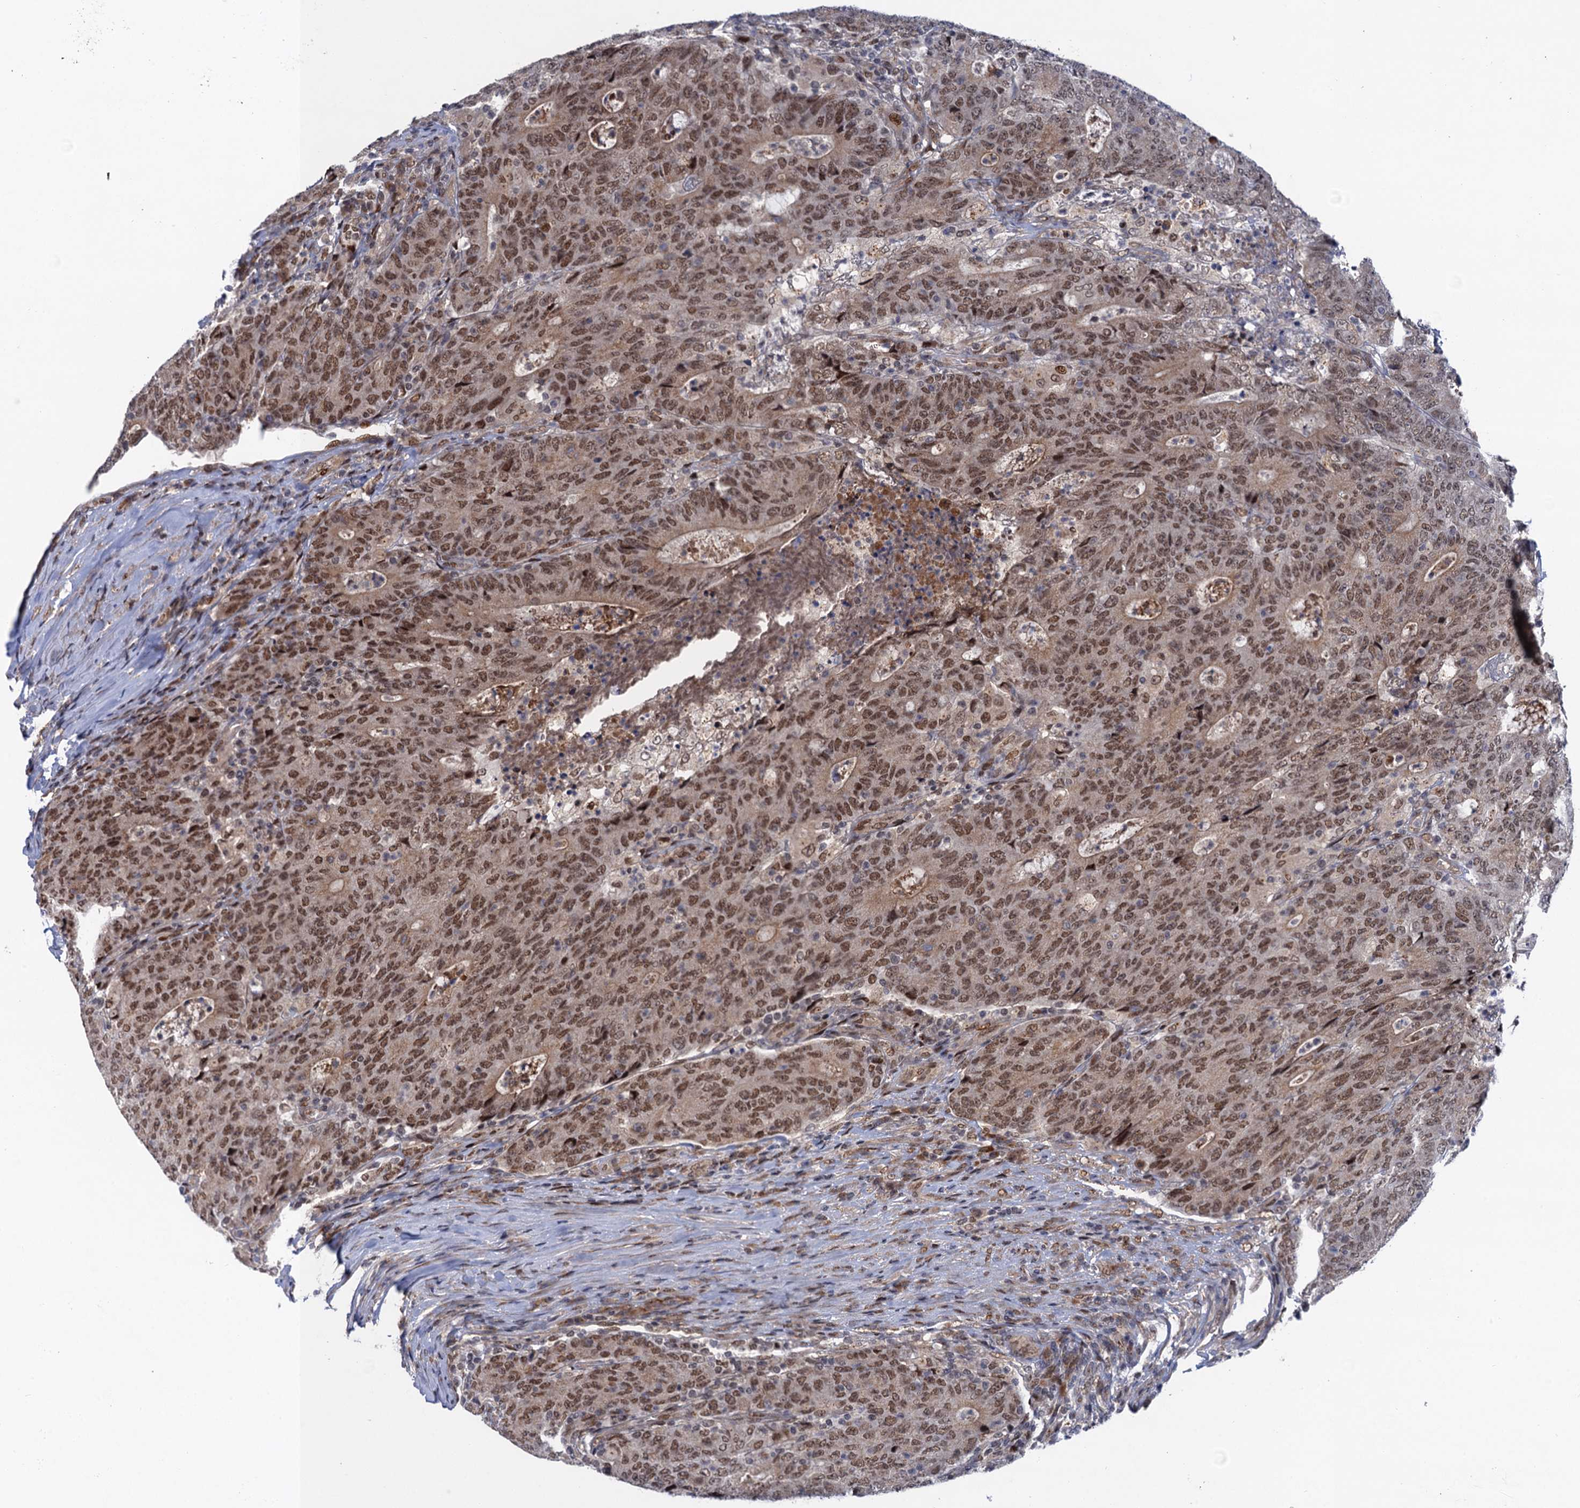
{"staining": {"intensity": "moderate", "quantity": ">75%", "location": "nuclear"}, "tissue": "colorectal cancer", "cell_type": "Tumor cells", "image_type": "cancer", "snomed": [{"axis": "morphology", "description": "Adenocarcinoma, NOS"}, {"axis": "topography", "description": "Colon"}], "caption": "This is an image of immunohistochemistry (IHC) staining of colorectal cancer, which shows moderate expression in the nuclear of tumor cells.", "gene": "NEK8", "patient": {"sex": "female", "age": 75}}